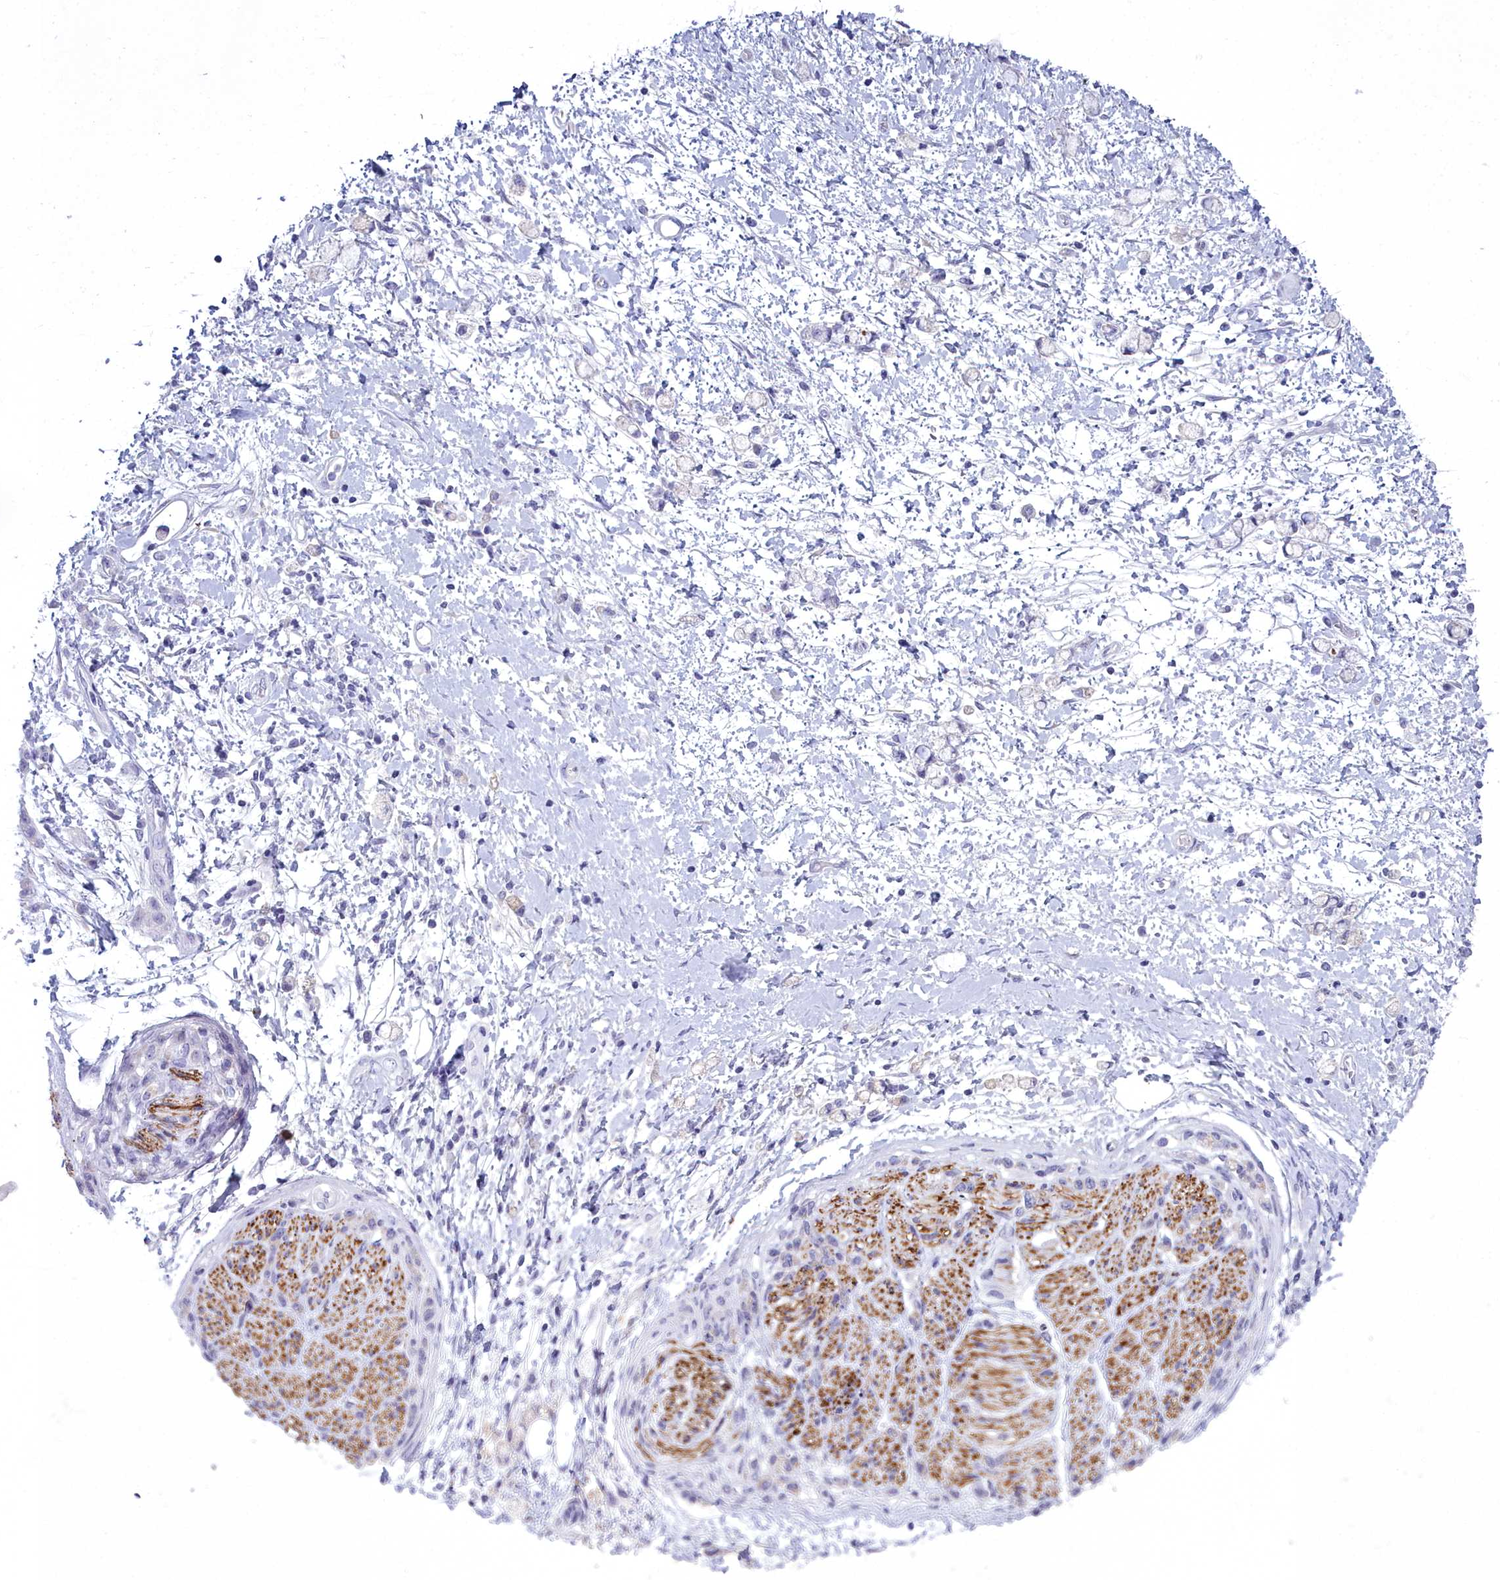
{"staining": {"intensity": "negative", "quantity": "none", "location": "none"}, "tissue": "stomach cancer", "cell_type": "Tumor cells", "image_type": "cancer", "snomed": [{"axis": "morphology", "description": "Adenocarcinoma, NOS"}, {"axis": "topography", "description": "Stomach"}], "caption": "Immunohistochemical staining of human adenocarcinoma (stomach) demonstrates no significant staining in tumor cells.", "gene": "MAP6", "patient": {"sex": "female", "age": 60}}